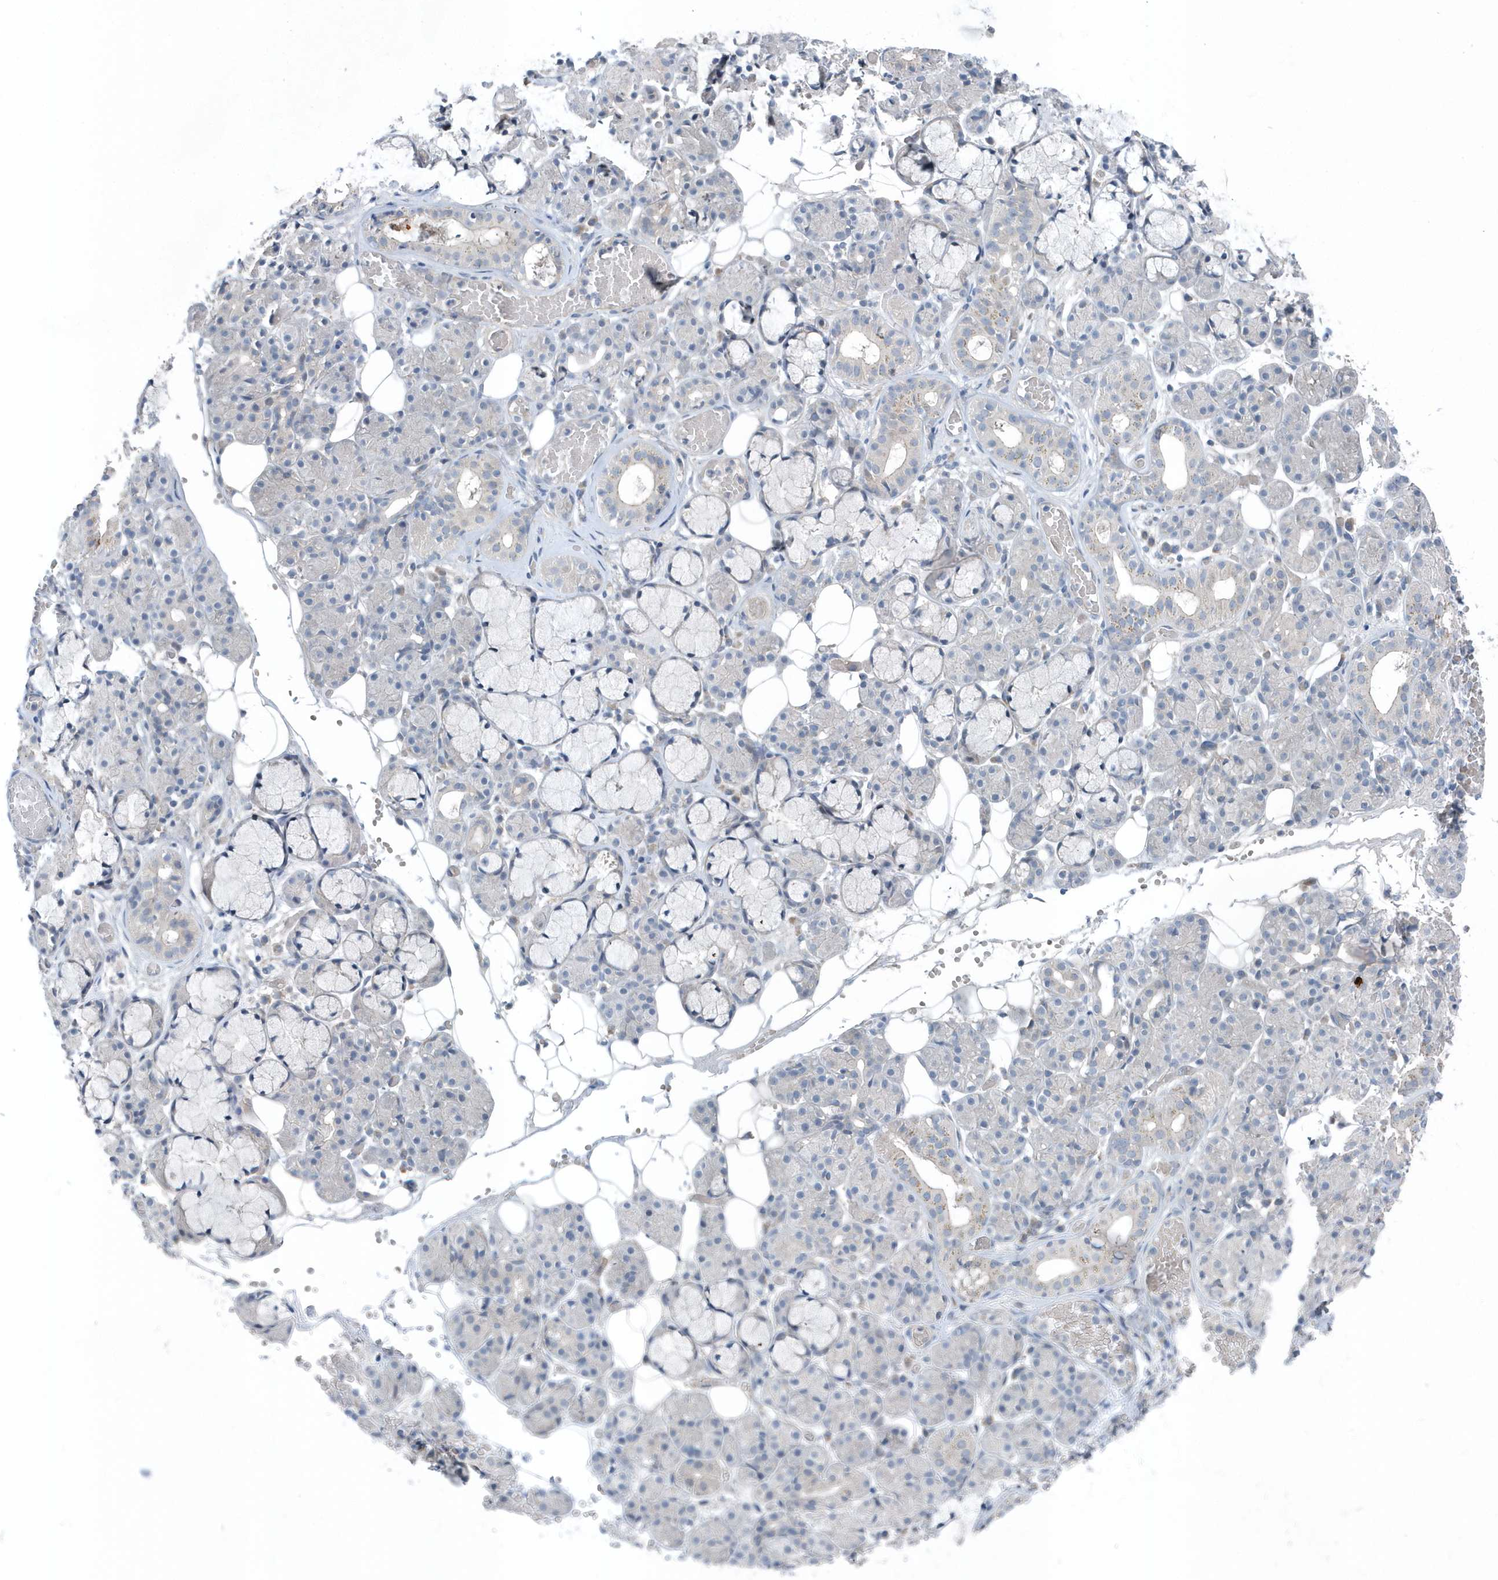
{"staining": {"intensity": "negative", "quantity": "none", "location": "none"}, "tissue": "salivary gland", "cell_type": "Glandular cells", "image_type": "normal", "snomed": [{"axis": "morphology", "description": "Normal tissue, NOS"}, {"axis": "topography", "description": "Salivary gland"}], "caption": "A high-resolution image shows immunohistochemistry staining of benign salivary gland, which exhibits no significant expression in glandular cells. (DAB (3,3'-diaminobenzidine) IHC visualized using brightfield microscopy, high magnification).", "gene": "MCC", "patient": {"sex": "male", "age": 63}}